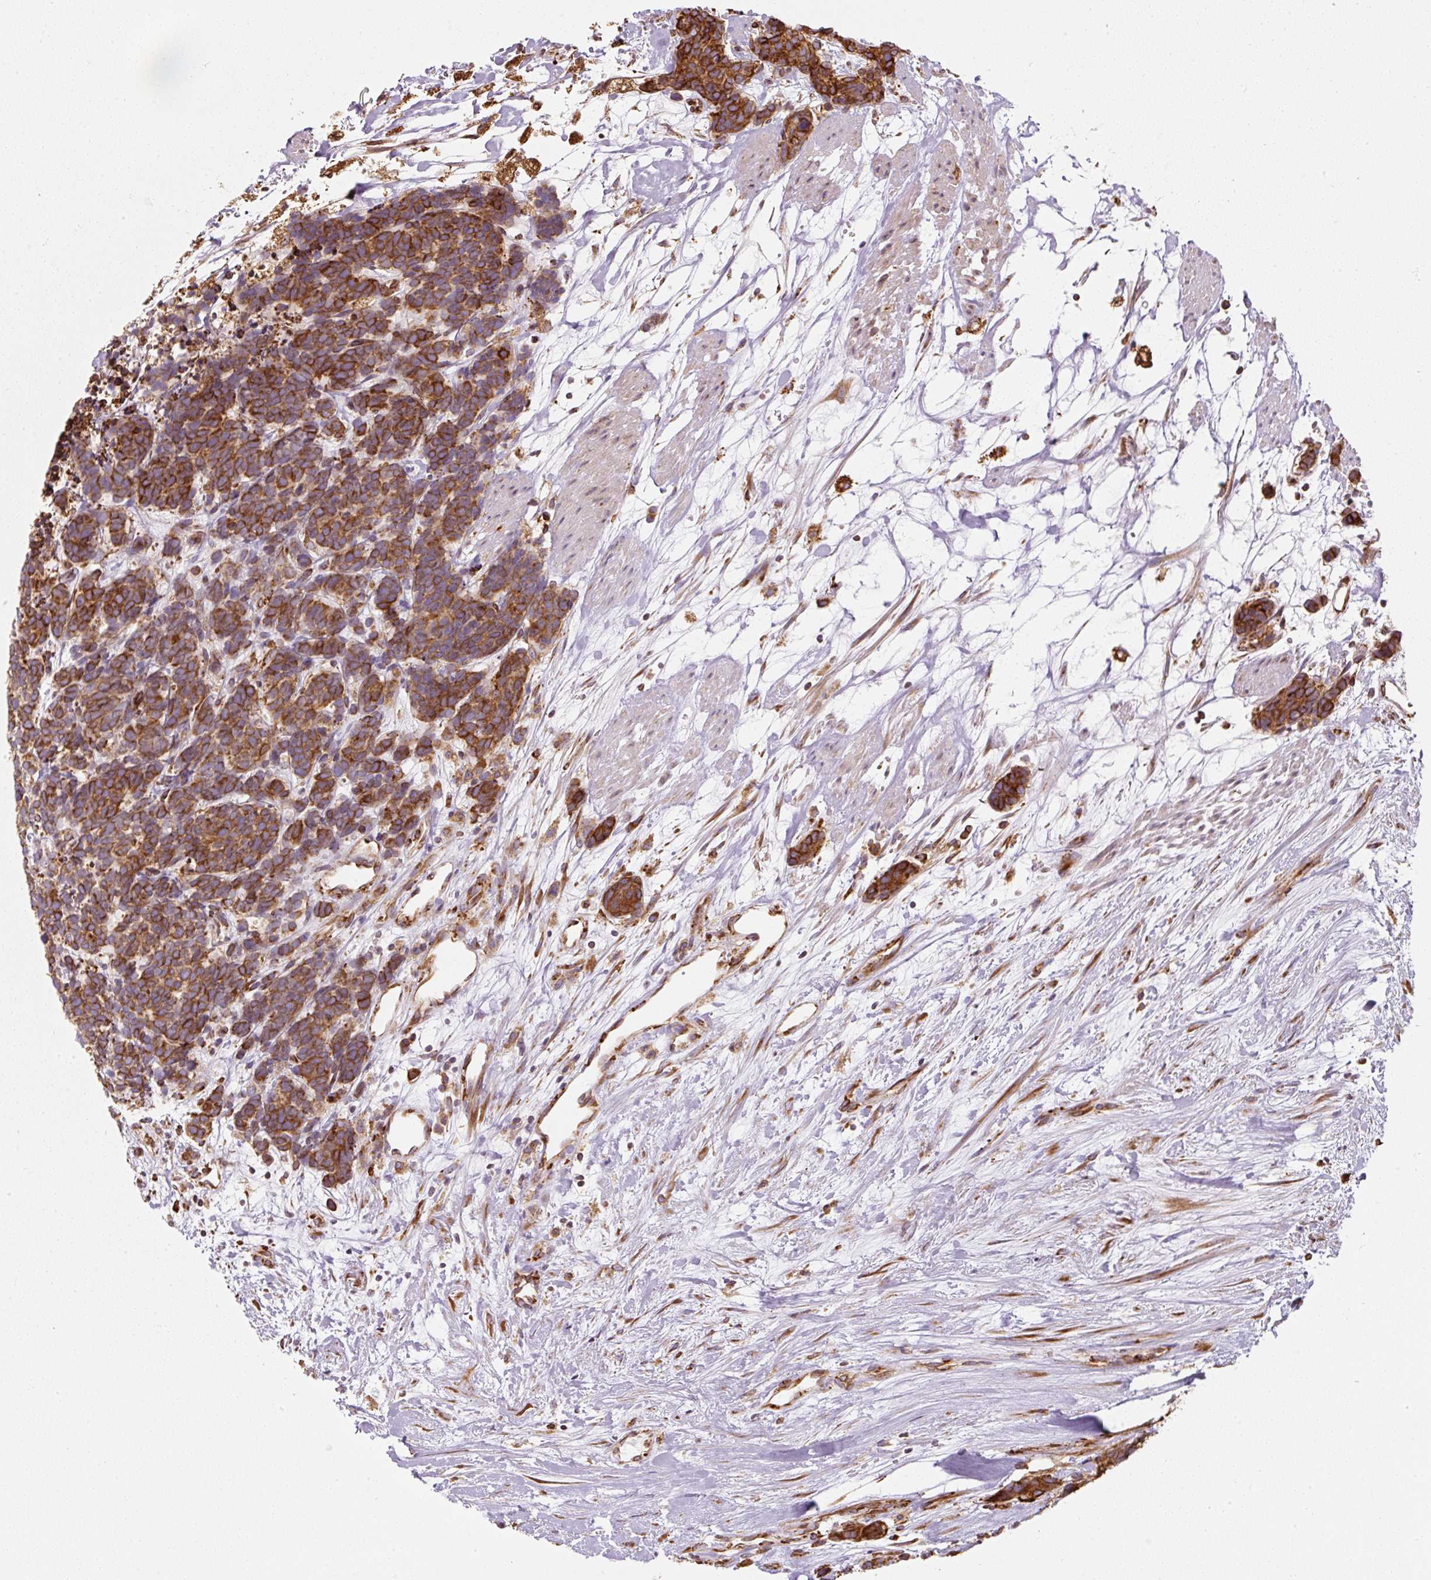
{"staining": {"intensity": "strong", "quantity": ">75%", "location": "cytoplasmic/membranous"}, "tissue": "carcinoid", "cell_type": "Tumor cells", "image_type": "cancer", "snomed": [{"axis": "morphology", "description": "Carcinoma, NOS"}, {"axis": "morphology", "description": "Carcinoid, malignant, NOS"}, {"axis": "topography", "description": "Prostate"}], "caption": "Immunohistochemical staining of carcinoid shows high levels of strong cytoplasmic/membranous protein expression in about >75% of tumor cells.", "gene": "PRKCSH", "patient": {"sex": "male", "age": 57}}